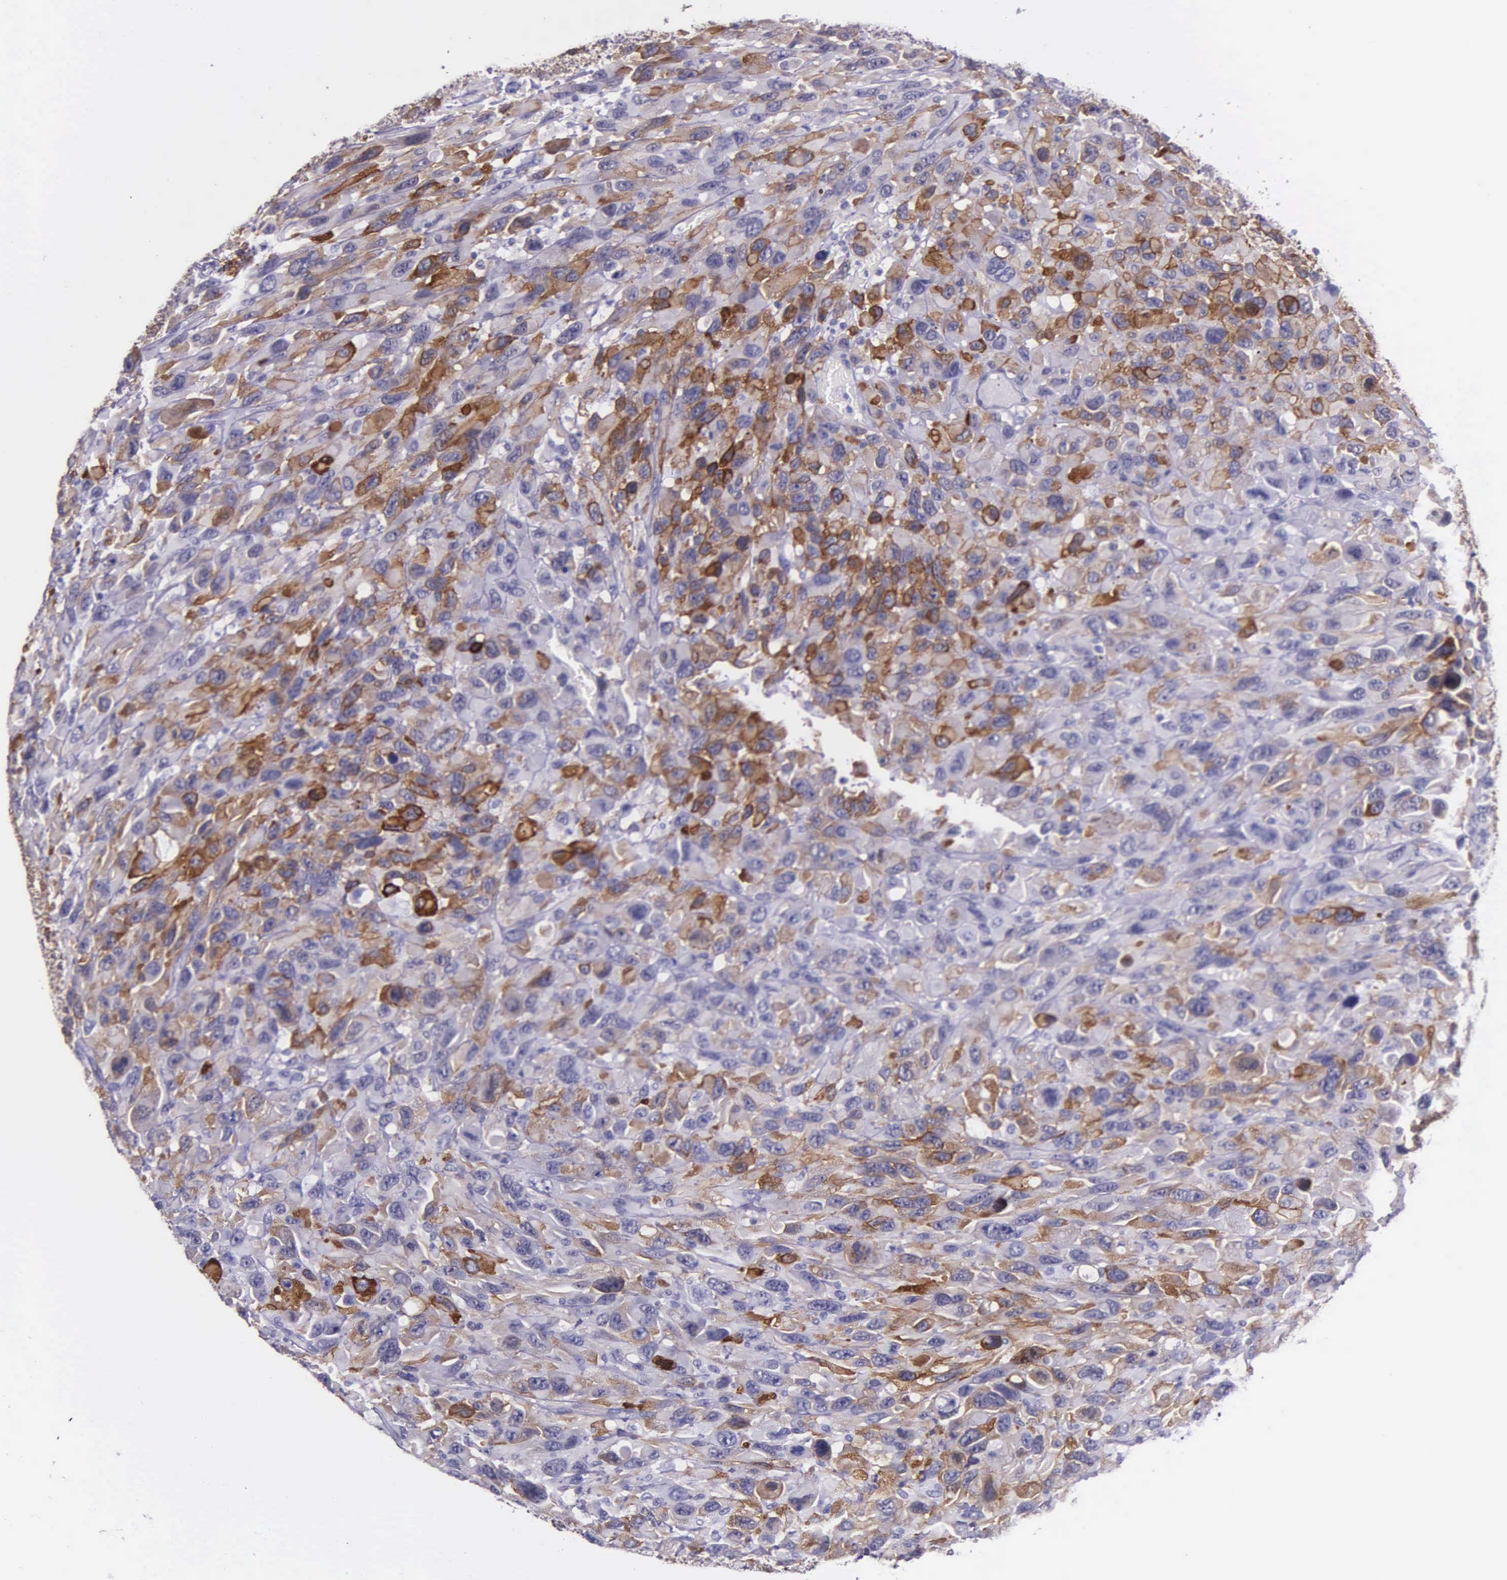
{"staining": {"intensity": "moderate", "quantity": "25%-75%", "location": "cytoplasmic/membranous"}, "tissue": "renal cancer", "cell_type": "Tumor cells", "image_type": "cancer", "snomed": [{"axis": "morphology", "description": "Adenocarcinoma, NOS"}, {"axis": "topography", "description": "Kidney"}], "caption": "Brown immunohistochemical staining in adenocarcinoma (renal) displays moderate cytoplasmic/membranous expression in about 25%-75% of tumor cells.", "gene": "AHNAK2", "patient": {"sex": "male", "age": 79}}